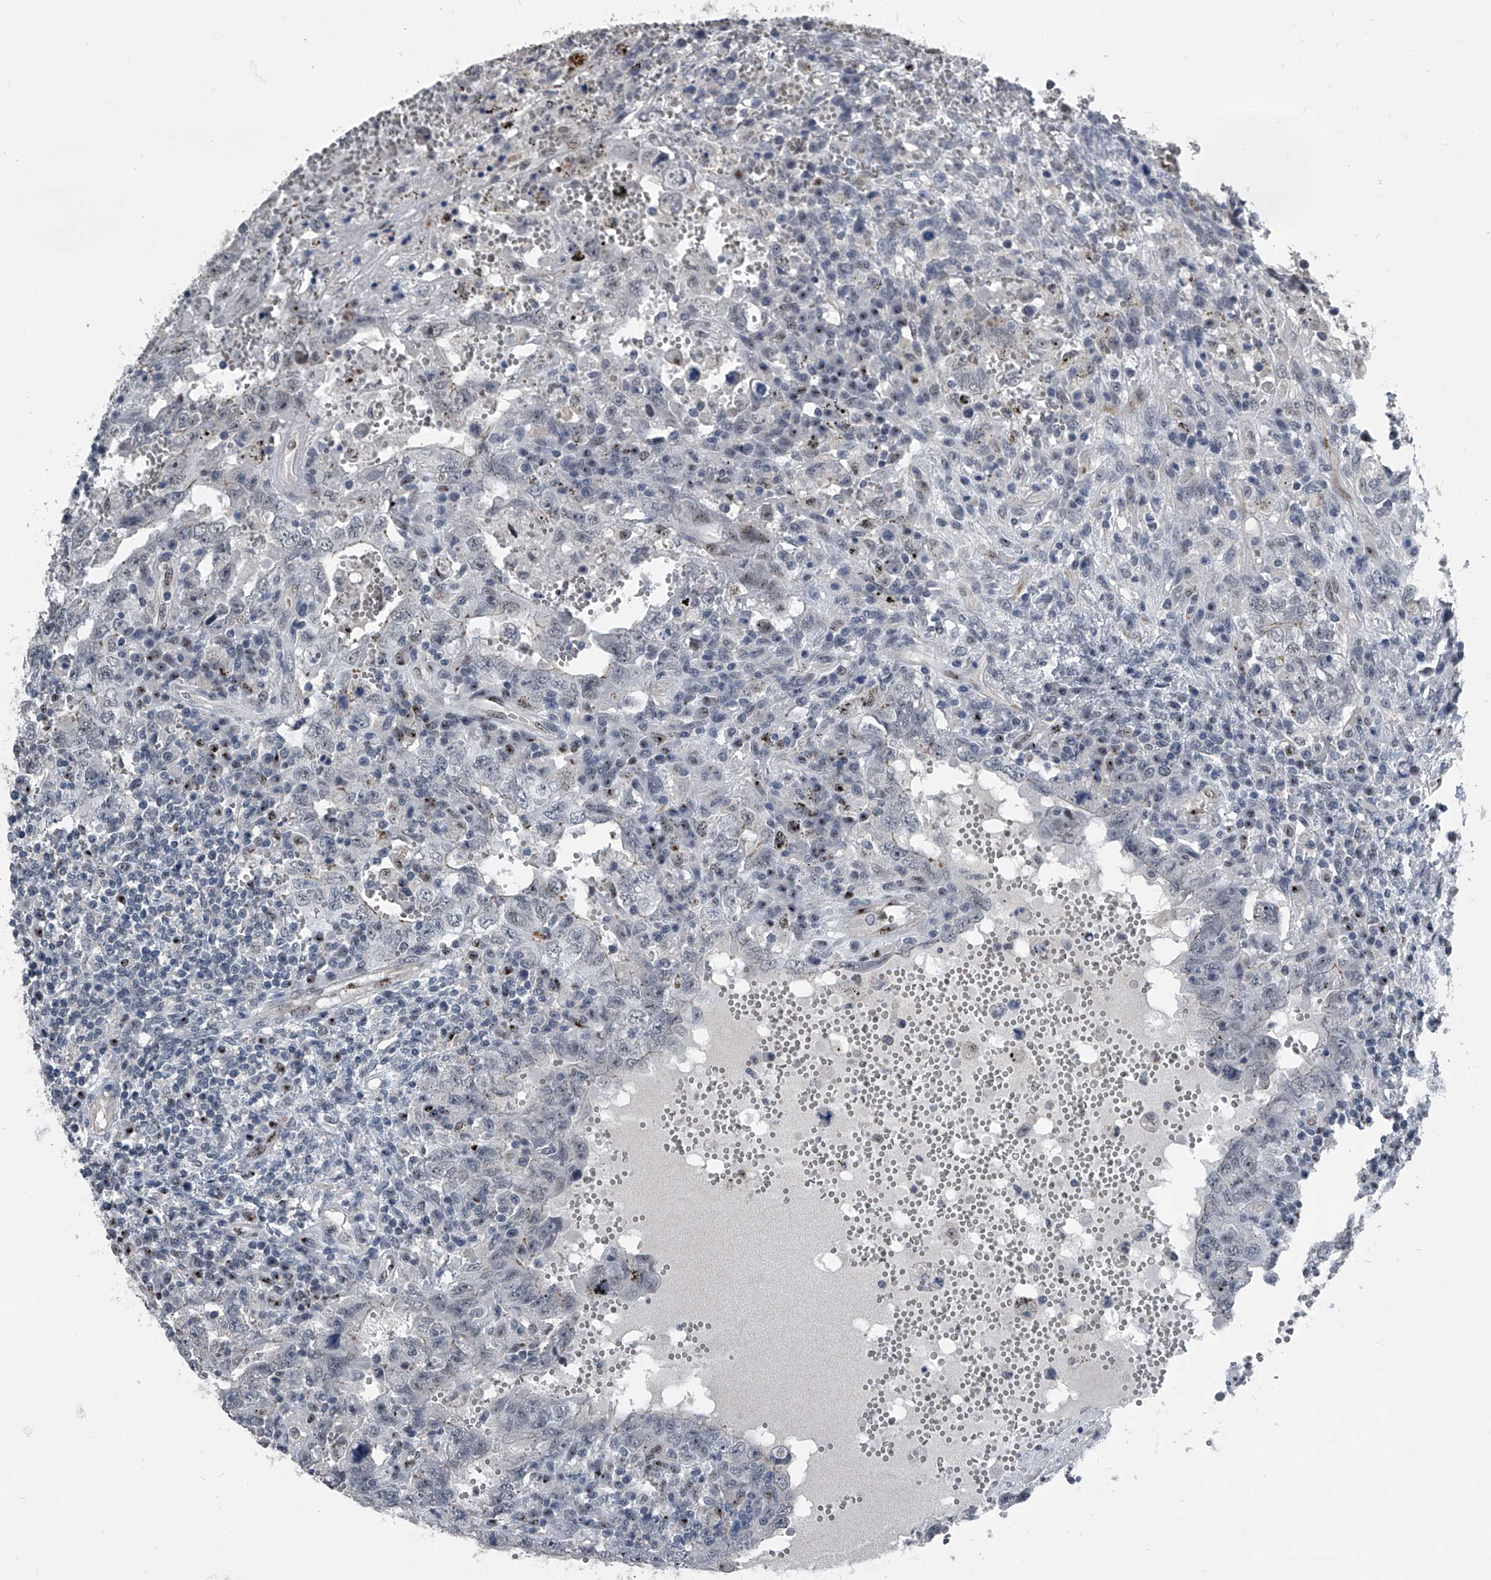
{"staining": {"intensity": "negative", "quantity": "none", "location": "none"}, "tissue": "testis cancer", "cell_type": "Tumor cells", "image_type": "cancer", "snomed": [{"axis": "morphology", "description": "Carcinoma, Embryonal, NOS"}, {"axis": "topography", "description": "Testis"}], "caption": "IHC micrograph of testis cancer stained for a protein (brown), which reveals no expression in tumor cells.", "gene": "MEN1", "patient": {"sex": "male", "age": 26}}